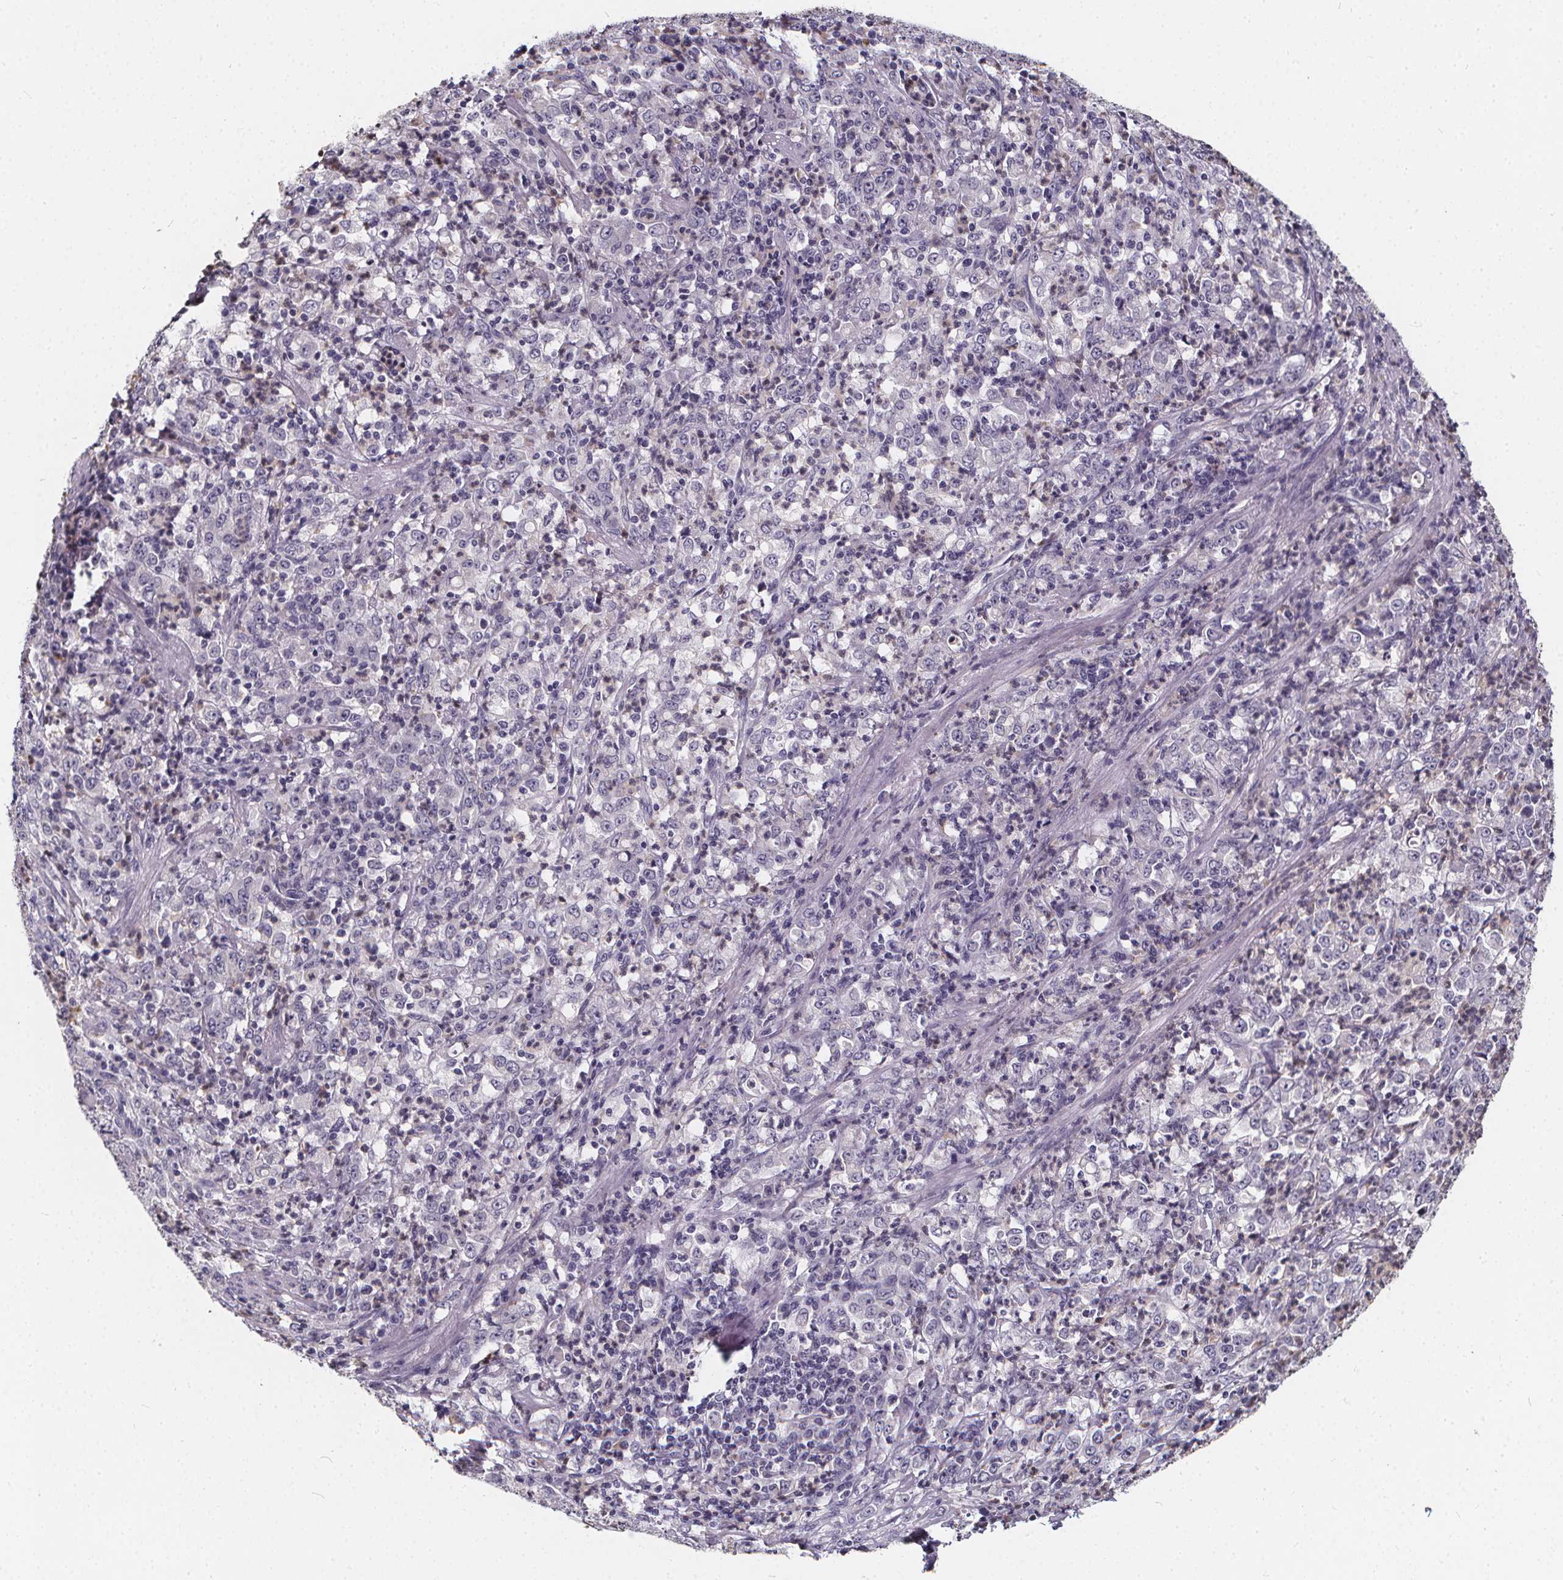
{"staining": {"intensity": "negative", "quantity": "none", "location": "none"}, "tissue": "stomach cancer", "cell_type": "Tumor cells", "image_type": "cancer", "snomed": [{"axis": "morphology", "description": "Adenocarcinoma, NOS"}, {"axis": "topography", "description": "Stomach, lower"}], "caption": "Stomach cancer stained for a protein using immunohistochemistry (IHC) exhibits no positivity tumor cells.", "gene": "SPEF2", "patient": {"sex": "female", "age": 71}}